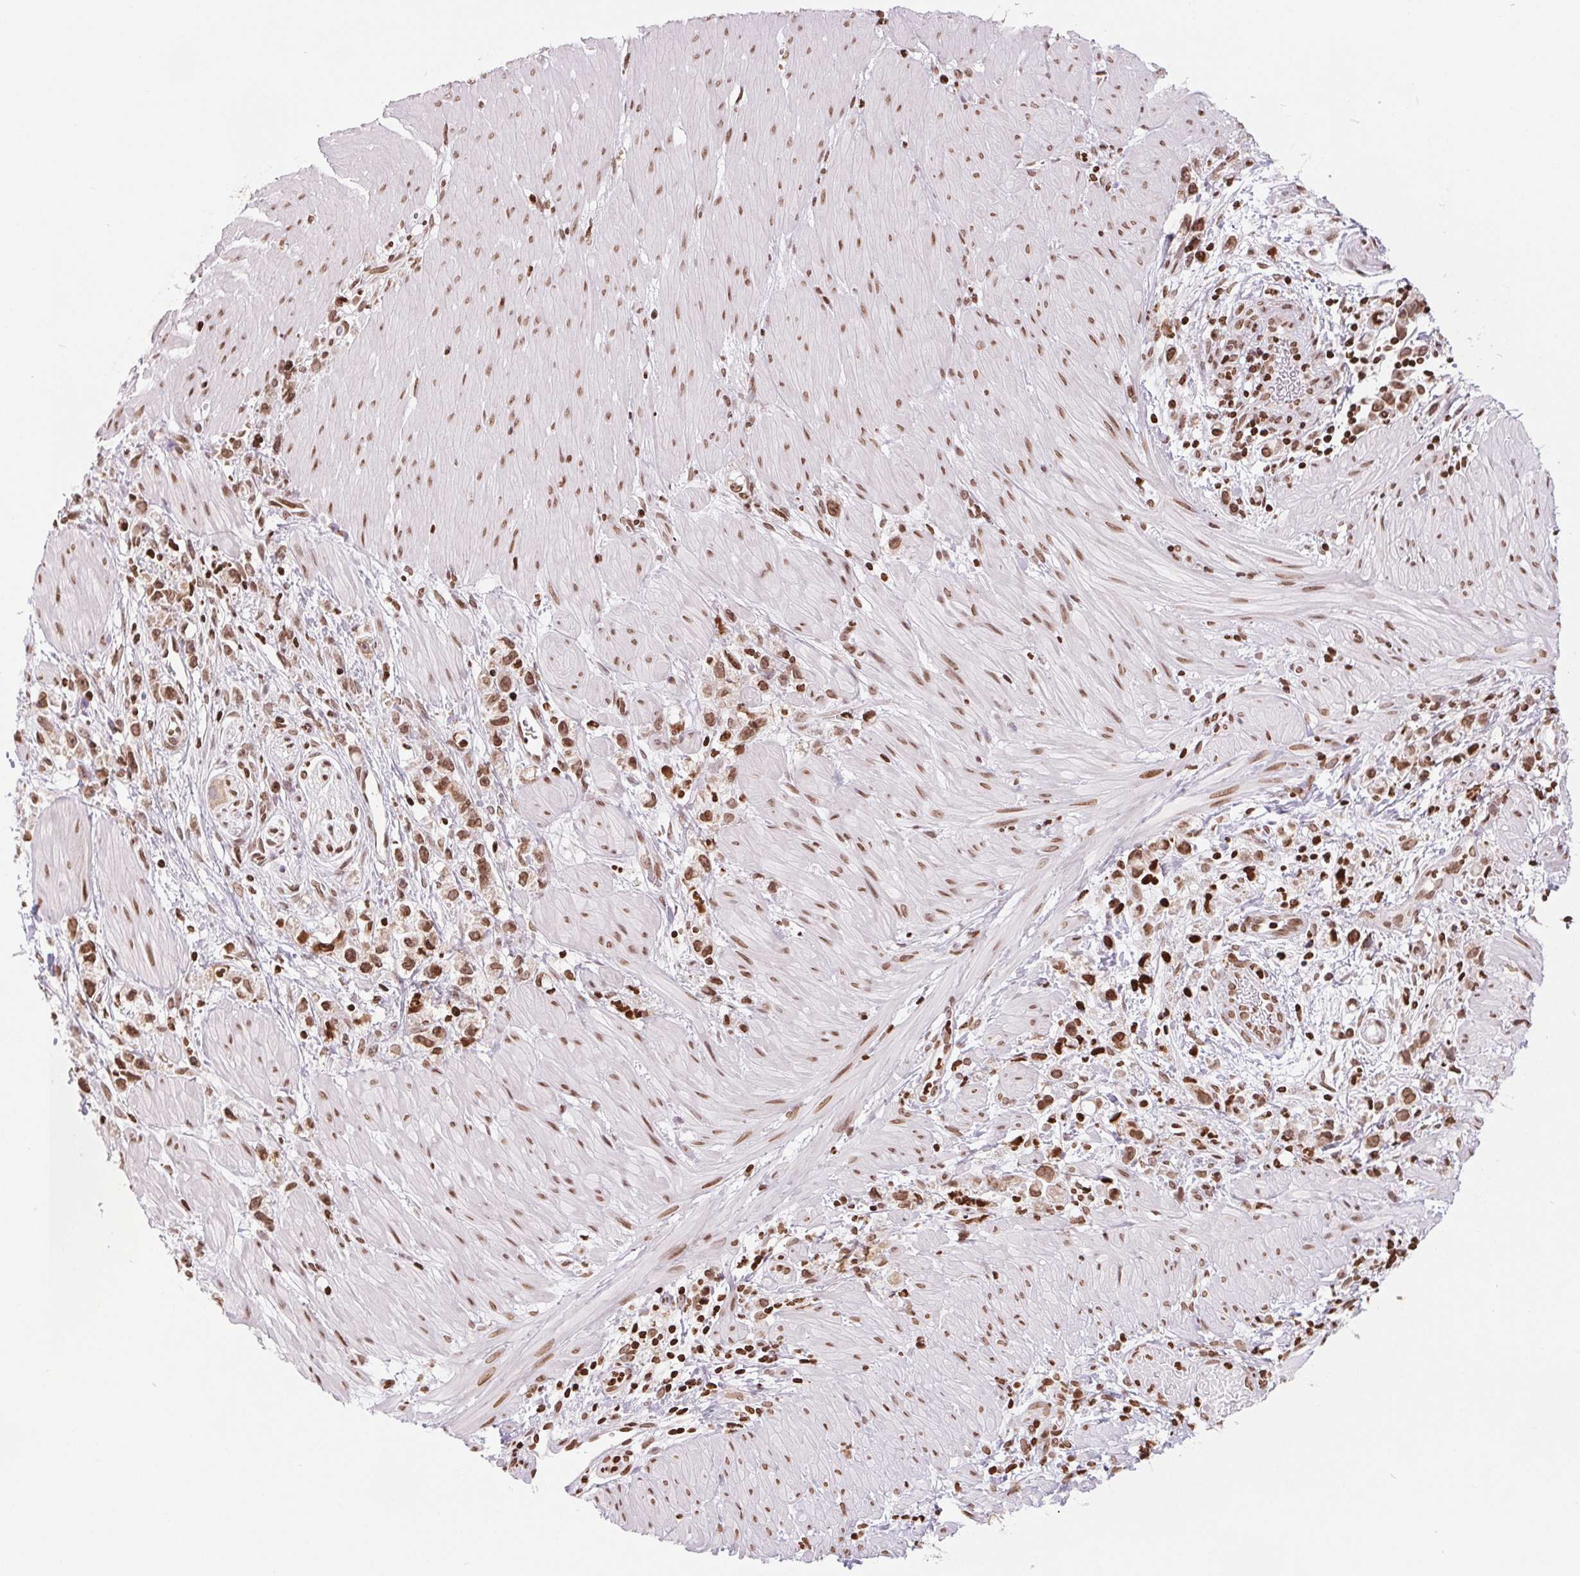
{"staining": {"intensity": "moderate", "quantity": ">75%", "location": "nuclear"}, "tissue": "stomach cancer", "cell_type": "Tumor cells", "image_type": "cancer", "snomed": [{"axis": "morphology", "description": "Adenocarcinoma, NOS"}, {"axis": "topography", "description": "Stomach"}], "caption": "Stomach adenocarcinoma tissue shows moderate nuclear expression in approximately >75% of tumor cells, visualized by immunohistochemistry.", "gene": "SMIM12", "patient": {"sex": "female", "age": 59}}